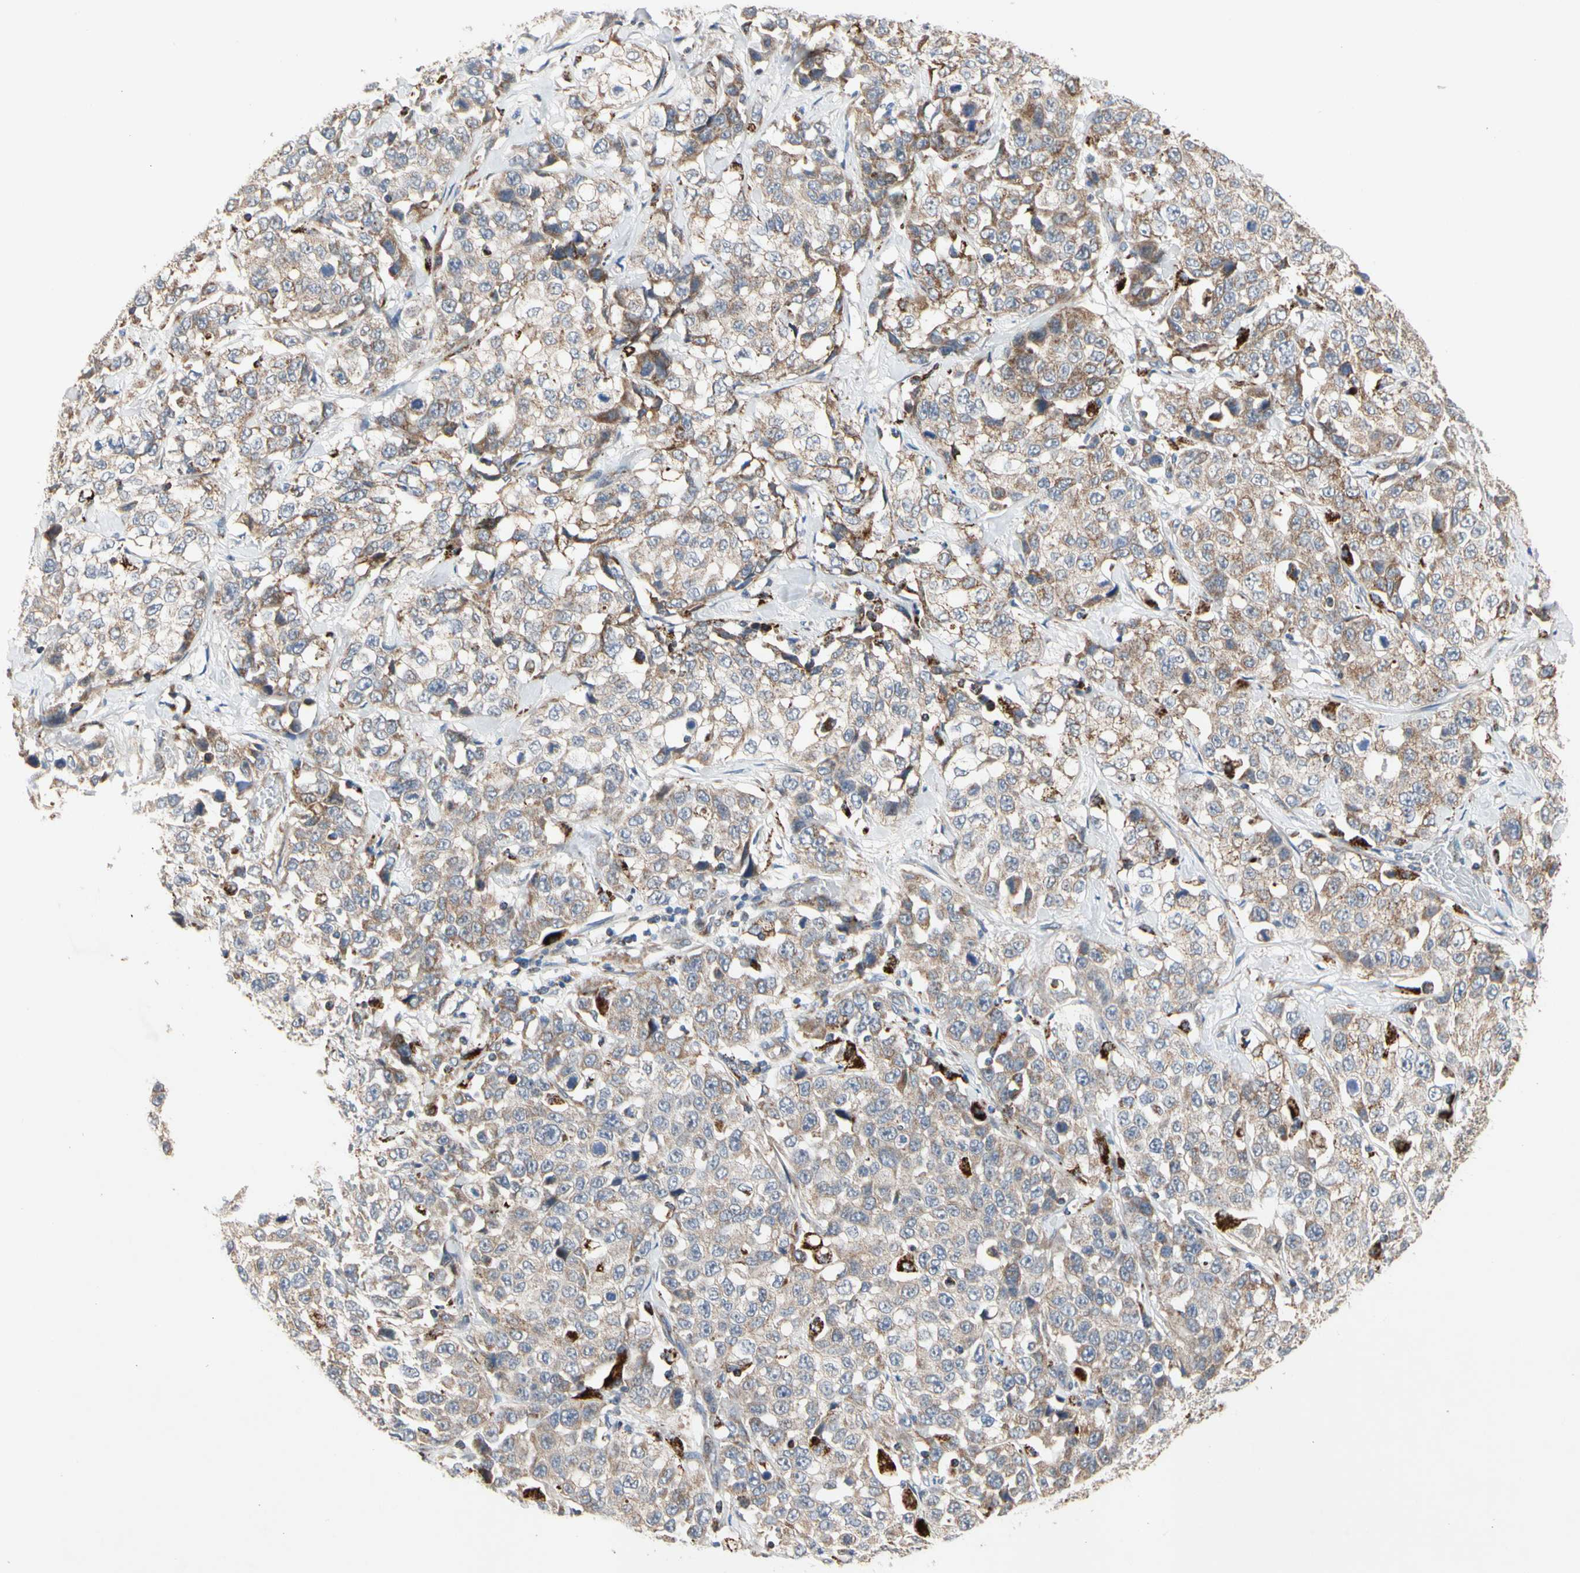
{"staining": {"intensity": "moderate", "quantity": ">75%", "location": "cytoplasmic/membranous"}, "tissue": "stomach cancer", "cell_type": "Tumor cells", "image_type": "cancer", "snomed": [{"axis": "morphology", "description": "Normal tissue, NOS"}, {"axis": "morphology", "description": "Adenocarcinoma, NOS"}, {"axis": "topography", "description": "Stomach"}], "caption": "This is a histology image of immunohistochemistry staining of stomach adenocarcinoma, which shows moderate staining in the cytoplasmic/membranous of tumor cells.", "gene": "GPD2", "patient": {"sex": "male", "age": 48}}